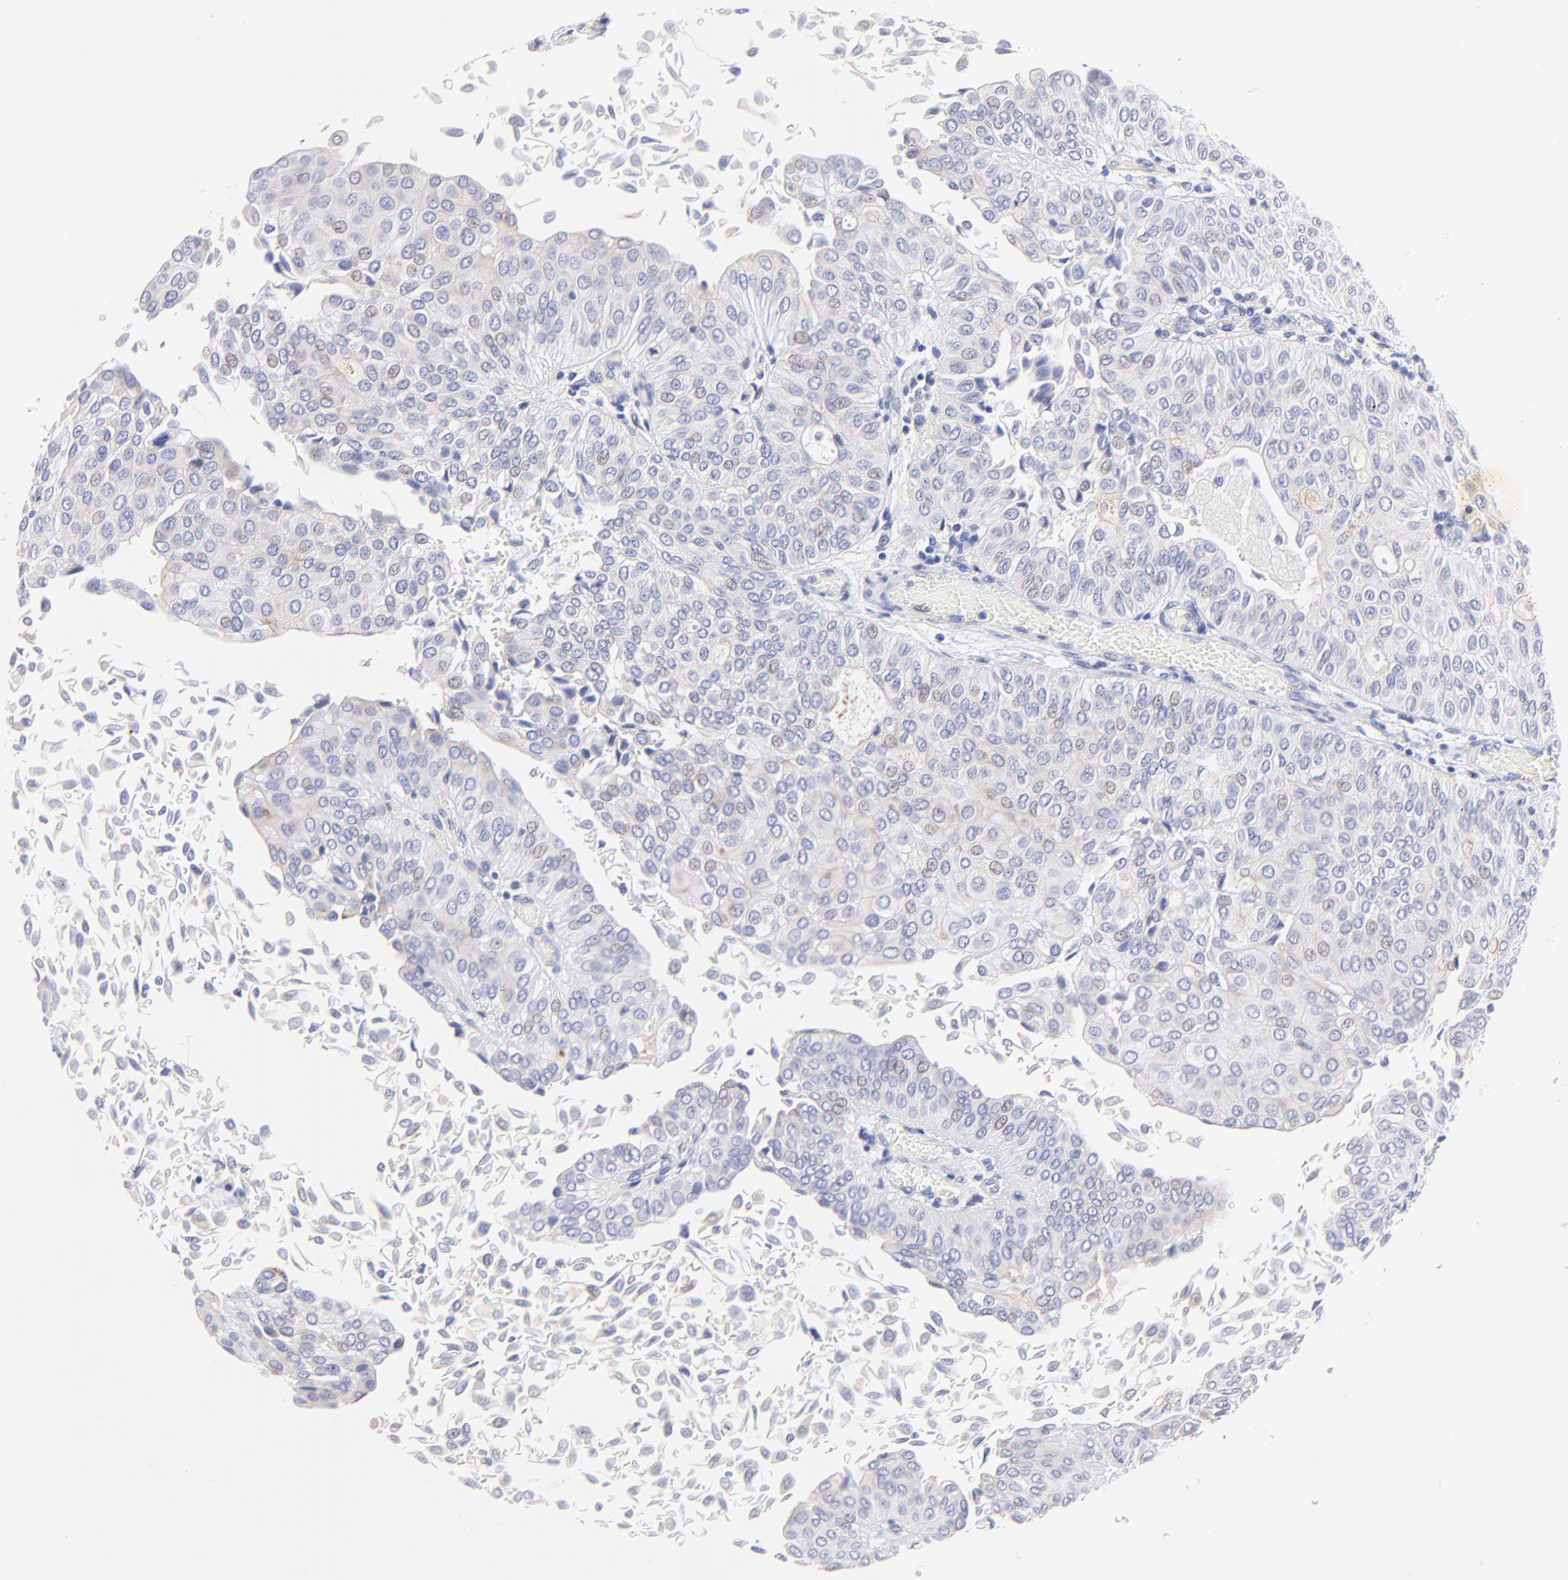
{"staining": {"intensity": "negative", "quantity": "none", "location": "none"}, "tissue": "urothelial cancer", "cell_type": "Tumor cells", "image_type": "cancer", "snomed": [{"axis": "morphology", "description": "Urothelial carcinoma, Low grade"}, {"axis": "topography", "description": "Urinary bladder"}], "caption": "An image of human urothelial carcinoma (low-grade) is negative for staining in tumor cells. The staining is performed using DAB (3,3'-diaminobenzidine) brown chromogen with nuclei counter-stained in using hematoxylin.", "gene": "EBP", "patient": {"sex": "male", "age": 64}}